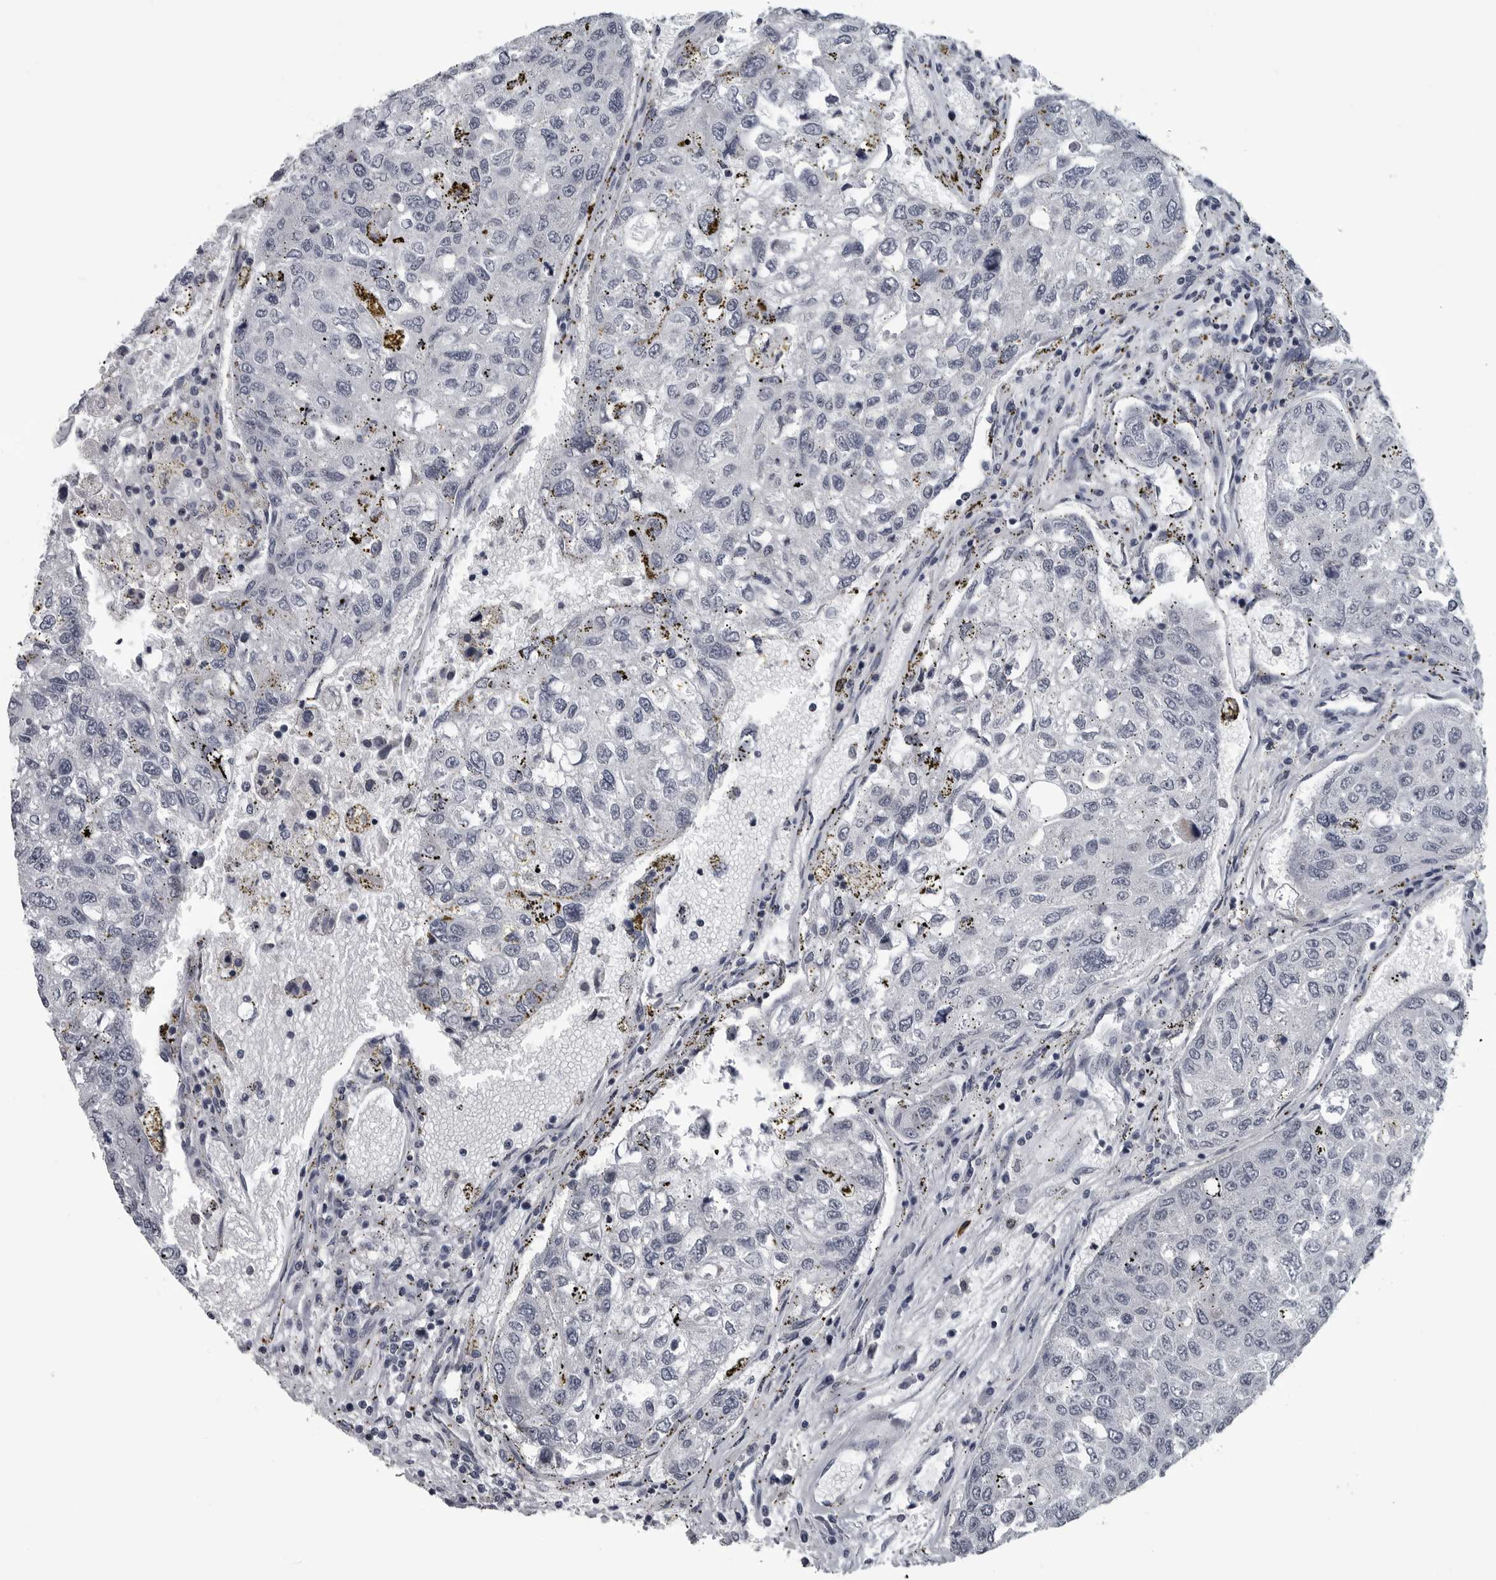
{"staining": {"intensity": "negative", "quantity": "none", "location": "none"}, "tissue": "urothelial cancer", "cell_type": "Tumor cells", "image_type": "cancer", "snomed": [{"axis": "morphology", "description": "Urothelial carcinoma, High grade"}, {"axis": "topography", "description": "Lymph node"}, {"axis": "topography", "description": "Urinary bladder"}], "caption": "High magnification brightfield microscopy of urothelial cancer stained with DAB (brown) and counterstained with hematoxylin (blue): tumor cells show no significant expression.", "gene": "LYSMD1", "patient": {"sex": "male", "age": 51}}